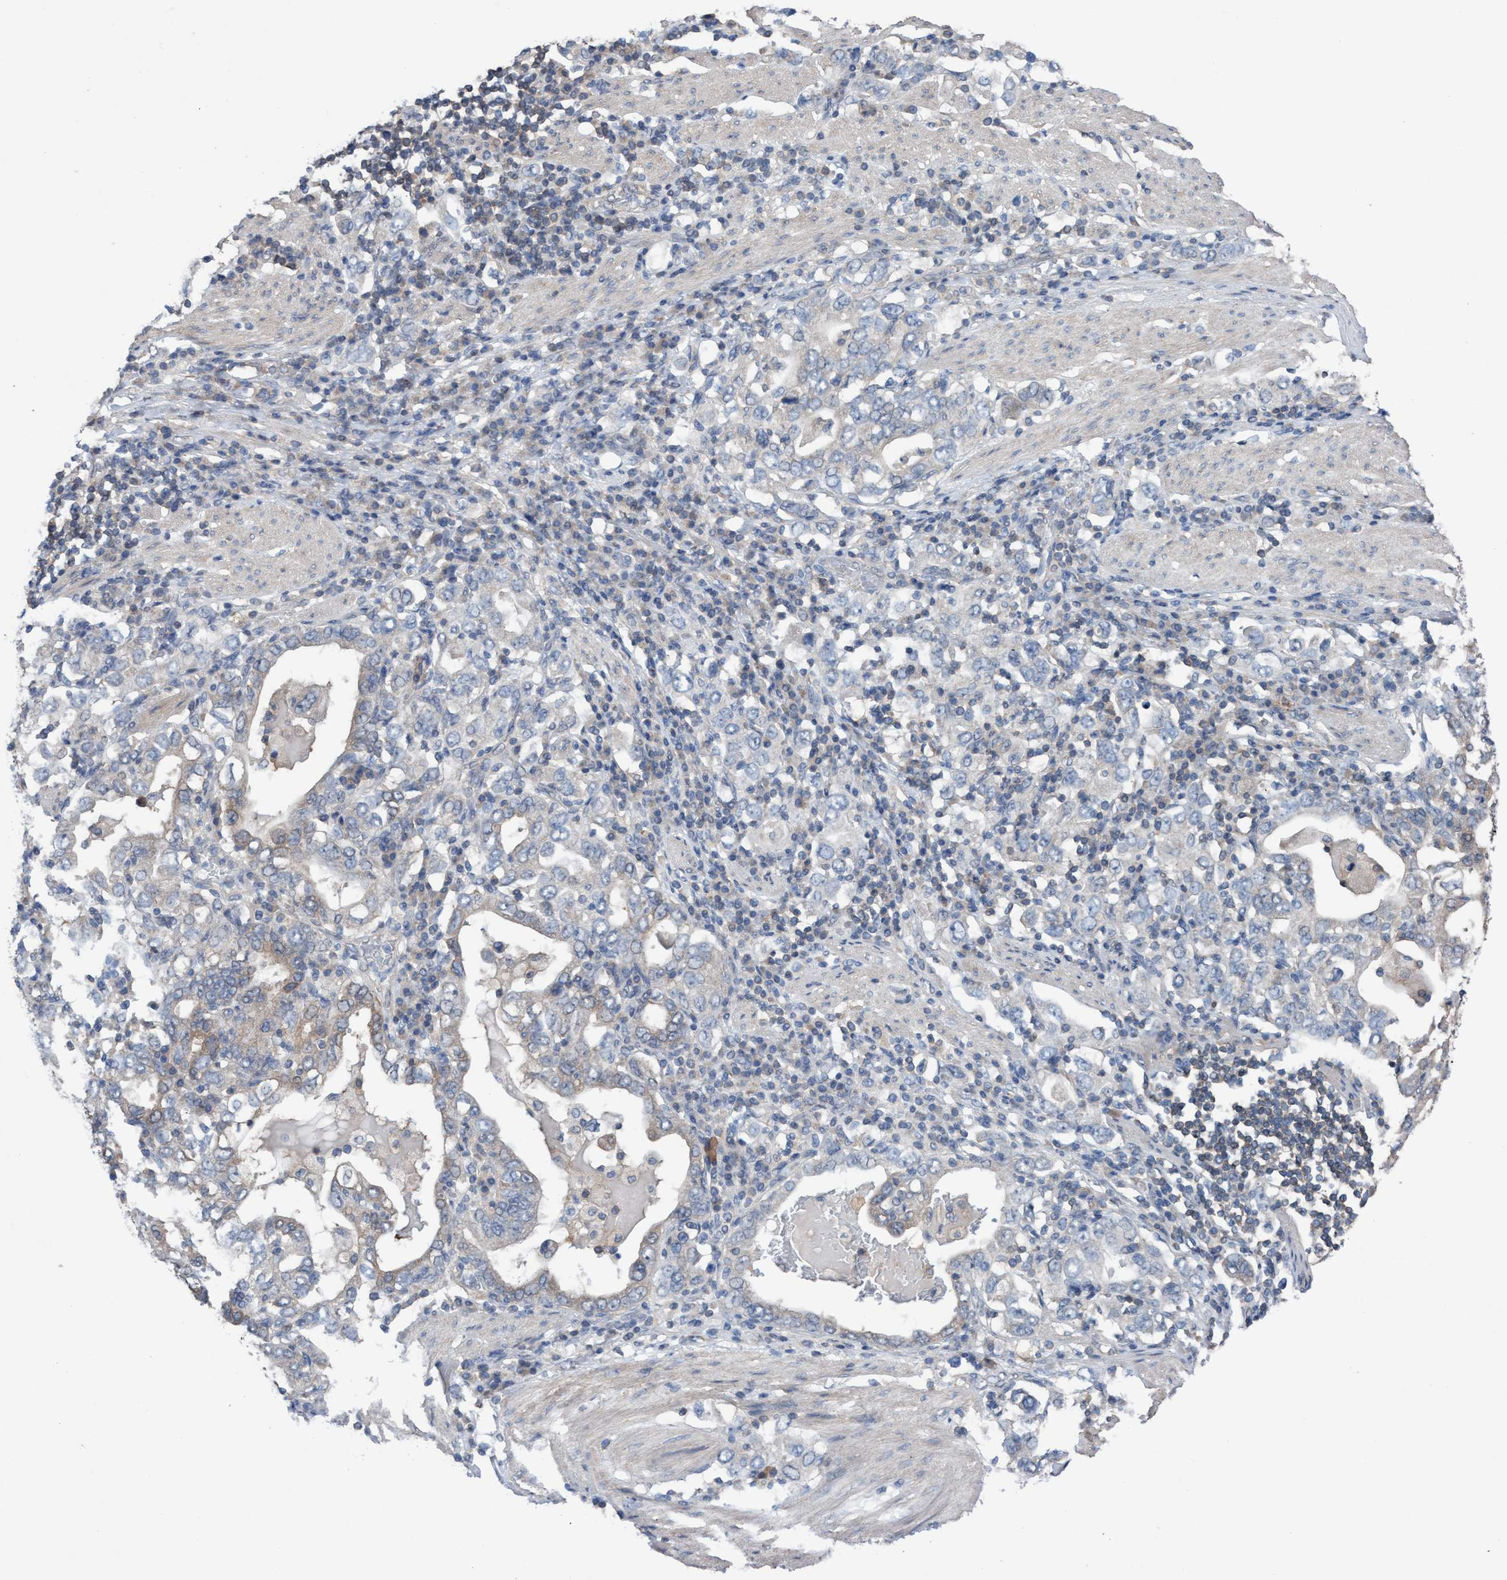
{"staining": {"intensity": "negative", "quantity": "none", "location": "none"}, "tissue": "stomach cancer", "cell_type": "Tumor cells", "image_type": "cancer", "snomed": [{"axis": "morphology", "description": "Adenocarcinoma, NOS"}, {"axis": "topography", "description": "Stomach, upper"}], "caption": "This is a histopathology image of immunohistochemistry (IHC) staining of stomach cancer, which shows no expression in tumor cells.", "gene": "GLOD4", "patient": {"sex": "male", "age": 62}}